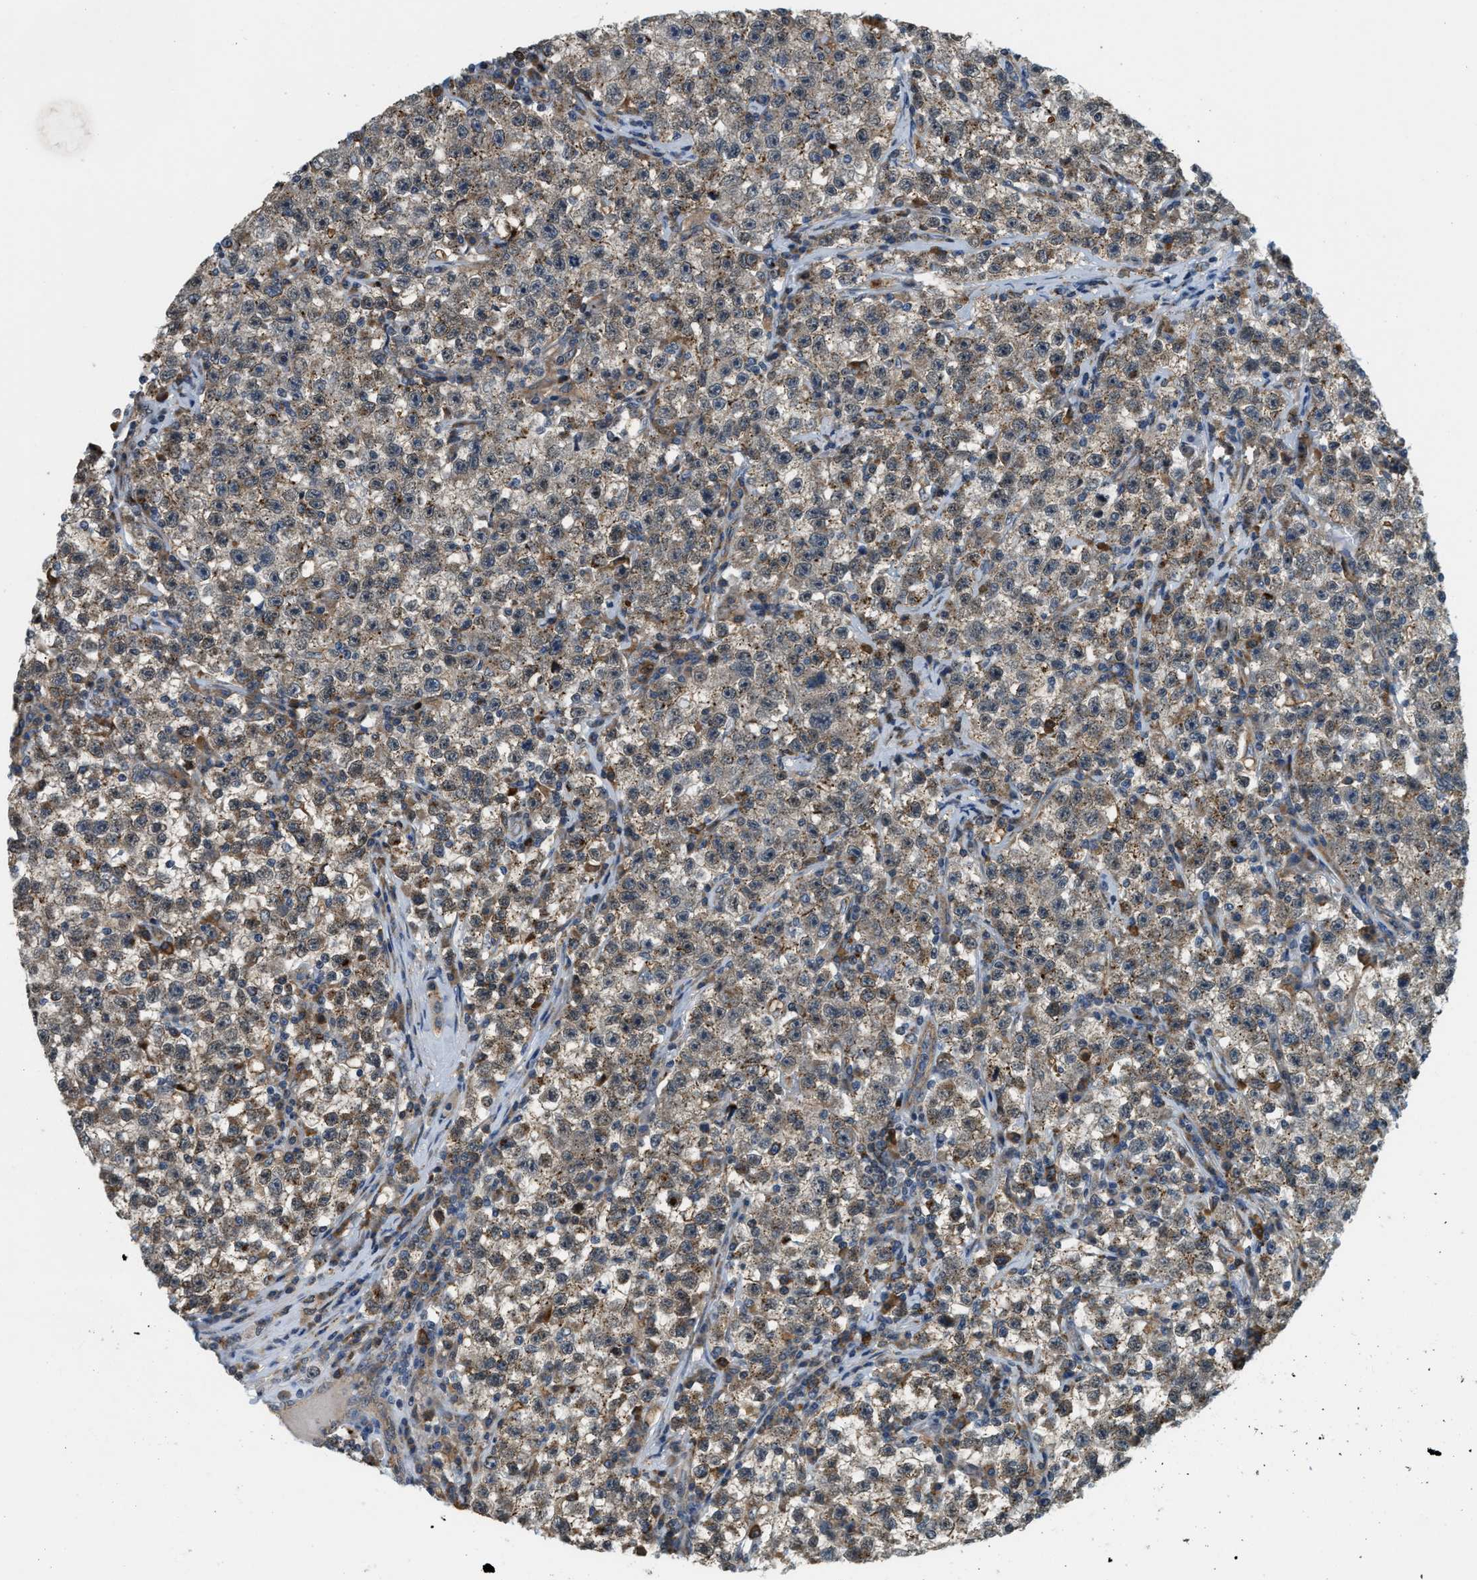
{"staining": {"intensity": "weak", "quantity": ">75%", "location": "cytoplasmic/membranous"}, "tissue": "testis cancer", "cell_type": "Tumor cells", "image_type": "cancer", "snomed": [{"axis": "morphology", "description": "Seminoma, NOS"}, {"axis": "topography", "description": "Testis"}], "caption": "Immunohistochemical staining of seminoma (testis) displays weak cytoplasmic/membranous protein expression in about >75% of tumor cells. The protein of interest is stained brown, and the nuclei are stained in blue (DAB (3,3'-diaminobenzidine) IHC with brightfield microscopy, high magnification).", "gene": "STARD3NL", "patient": {"sex": "male", "age": 22}}